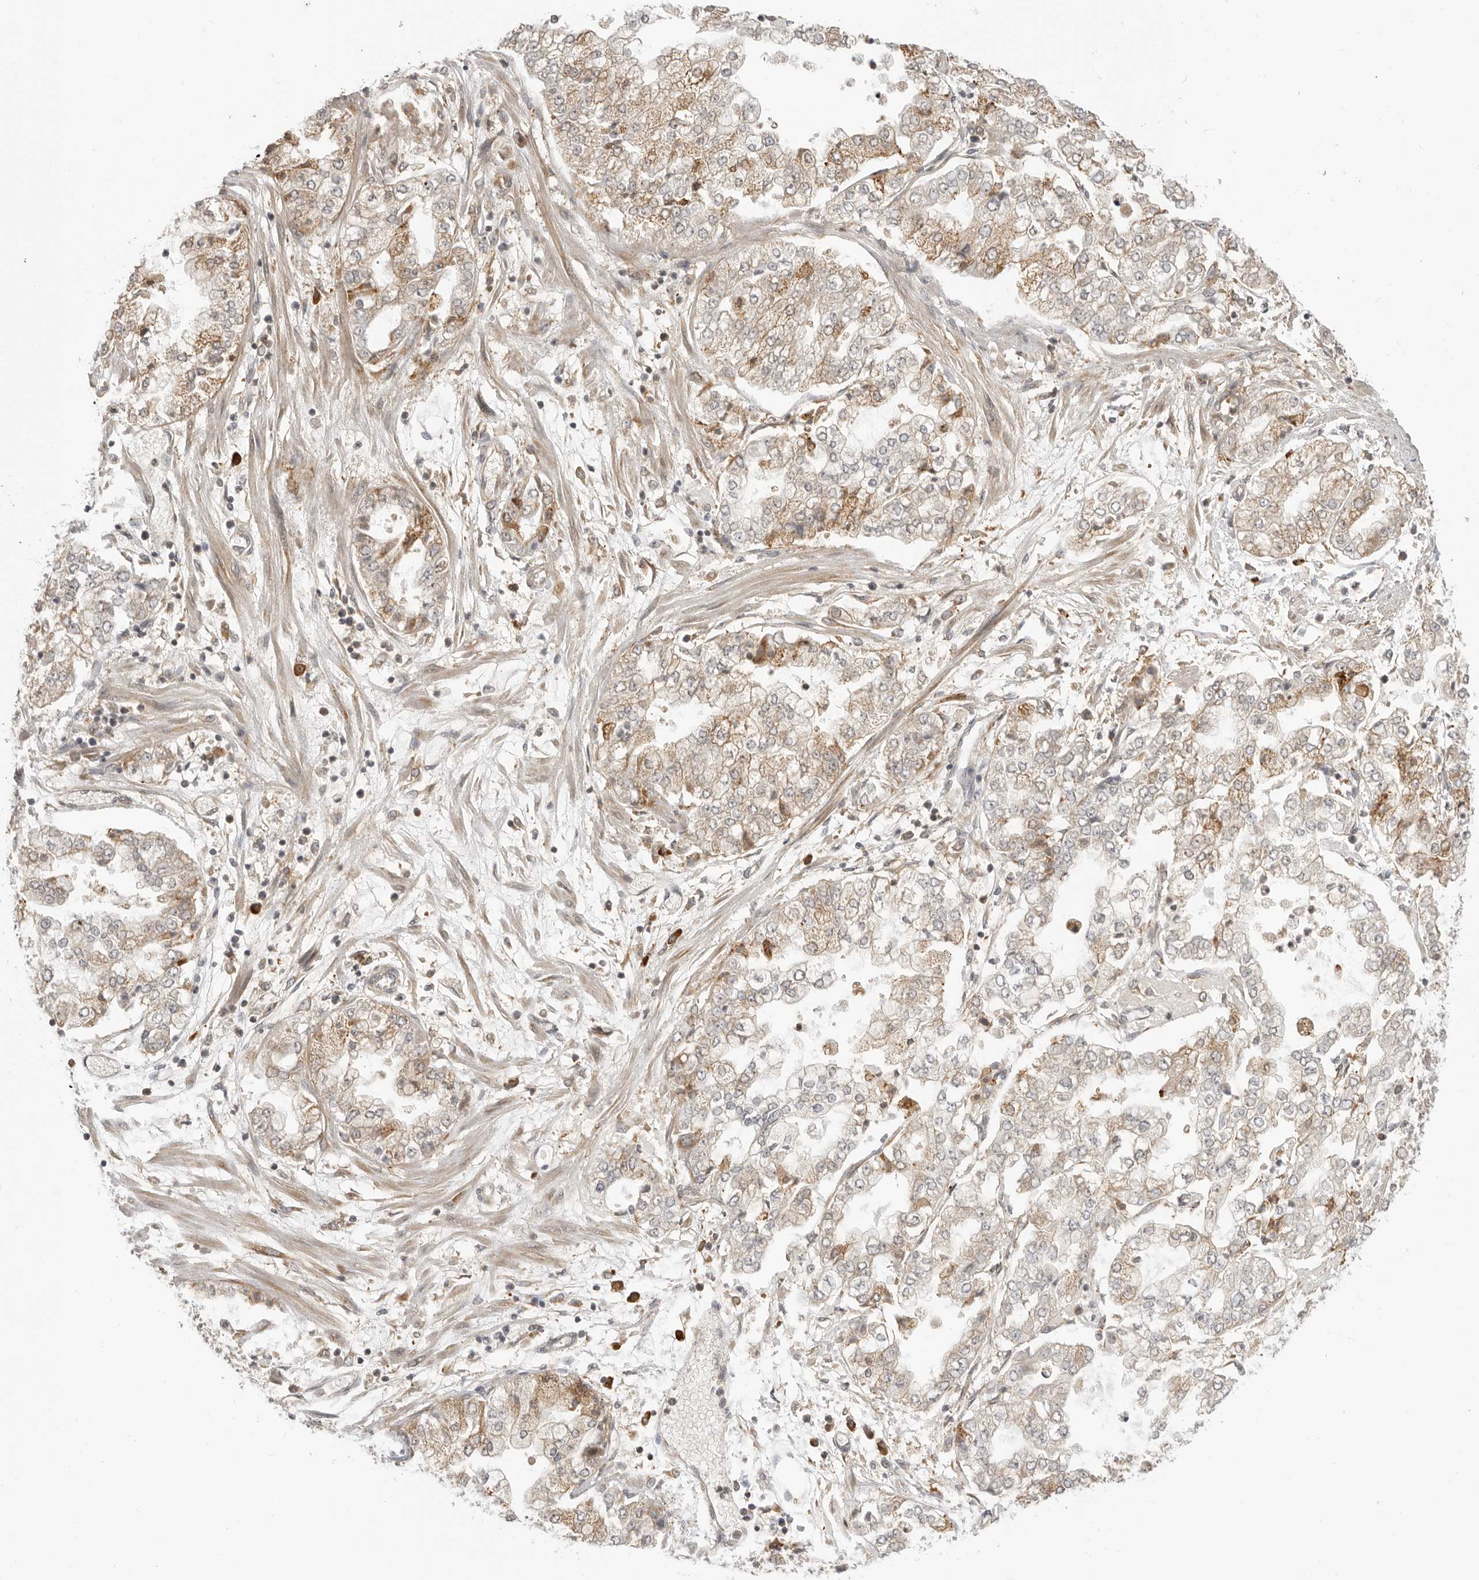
{"staining": {"intensity": "moderate", "quantity": "25%-75%", "location": "cytoplasmic/membranous"}, "tissue": "stomach cancer", "cell_type": "Tumor cells", "image_type": "cancer", "snomed": [{"axis": "morphology", "description": "Adenocarcinoma, NOS"}, {"axis": "topography", "description": "Stomach"}], "caption": "This micrograph displays immunohistochemistry staining of human stomach cancer, with medium moderate cytoplasmic/membranous staining in about 25%-75% of tumor cells.", "gene": "PRRC2A", "patient": {"sex": "male", "age": 76}}